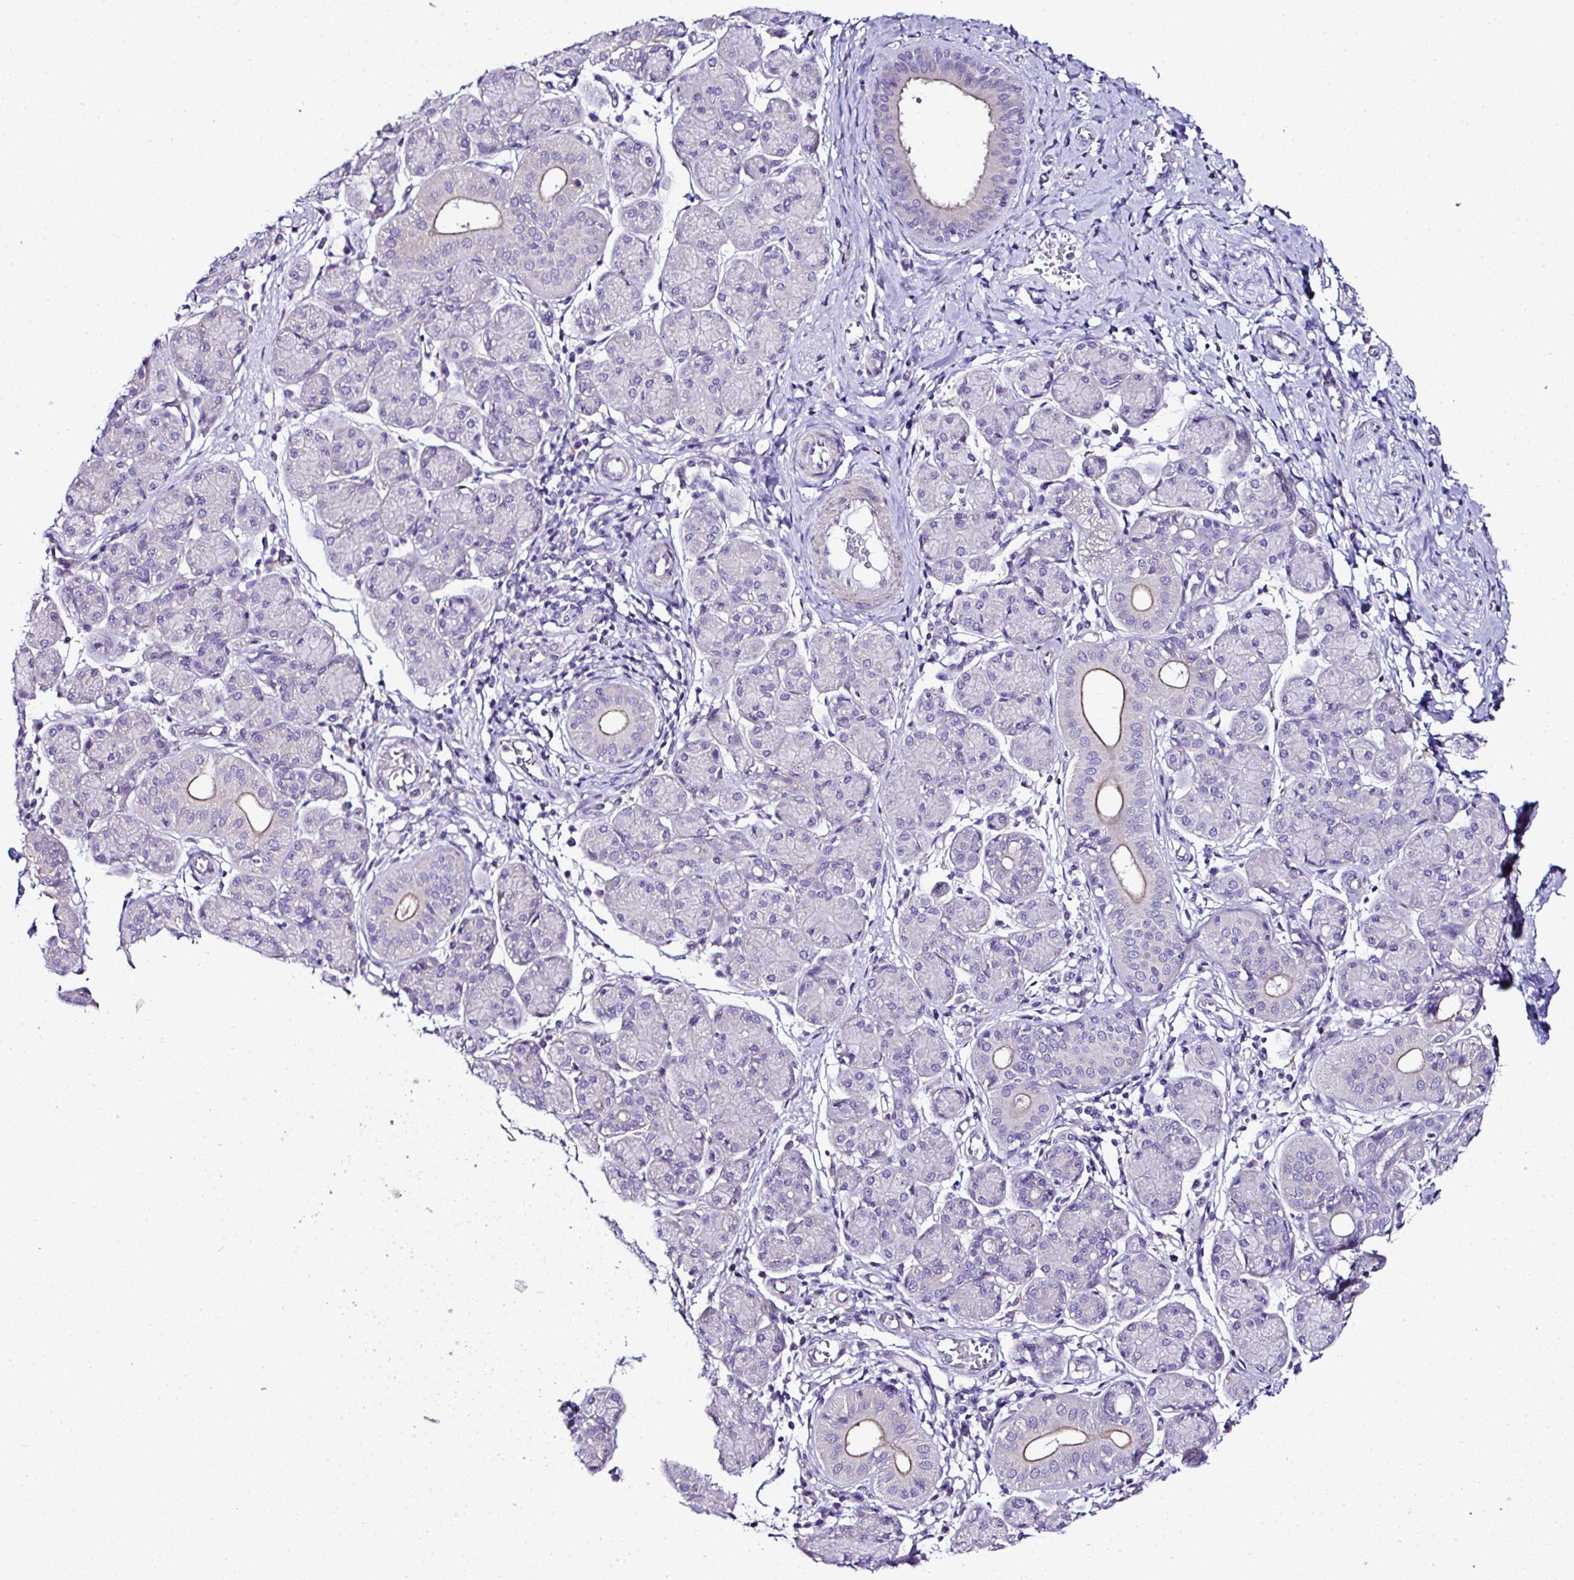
{"staining": {"intensity": "moderate", "quantity": "<25%", "location": "cytoplasmic/membranous"}, "tissue": "salivary gland", "cell_type": "Glandular cells", "image_type": "normal", "snomed": [{"axis": "morphology", "description": "Normal tissue, NOS"}, {"axis": "morphology", "description": "Inflammation, NOS"}, {"axis": "topography", "description": "Lymph node"}, {"axis": "topography", "description": "Salivary gland"}], "caption": "This image demonstrates immunohistochemistry staining of benign human salivary gland, with low moderate cytoplasmic/membranous expression in approximately <25% of glandular cells.", "gene": "OR4P4", "patient": {"sex": "male", "age": 3}}